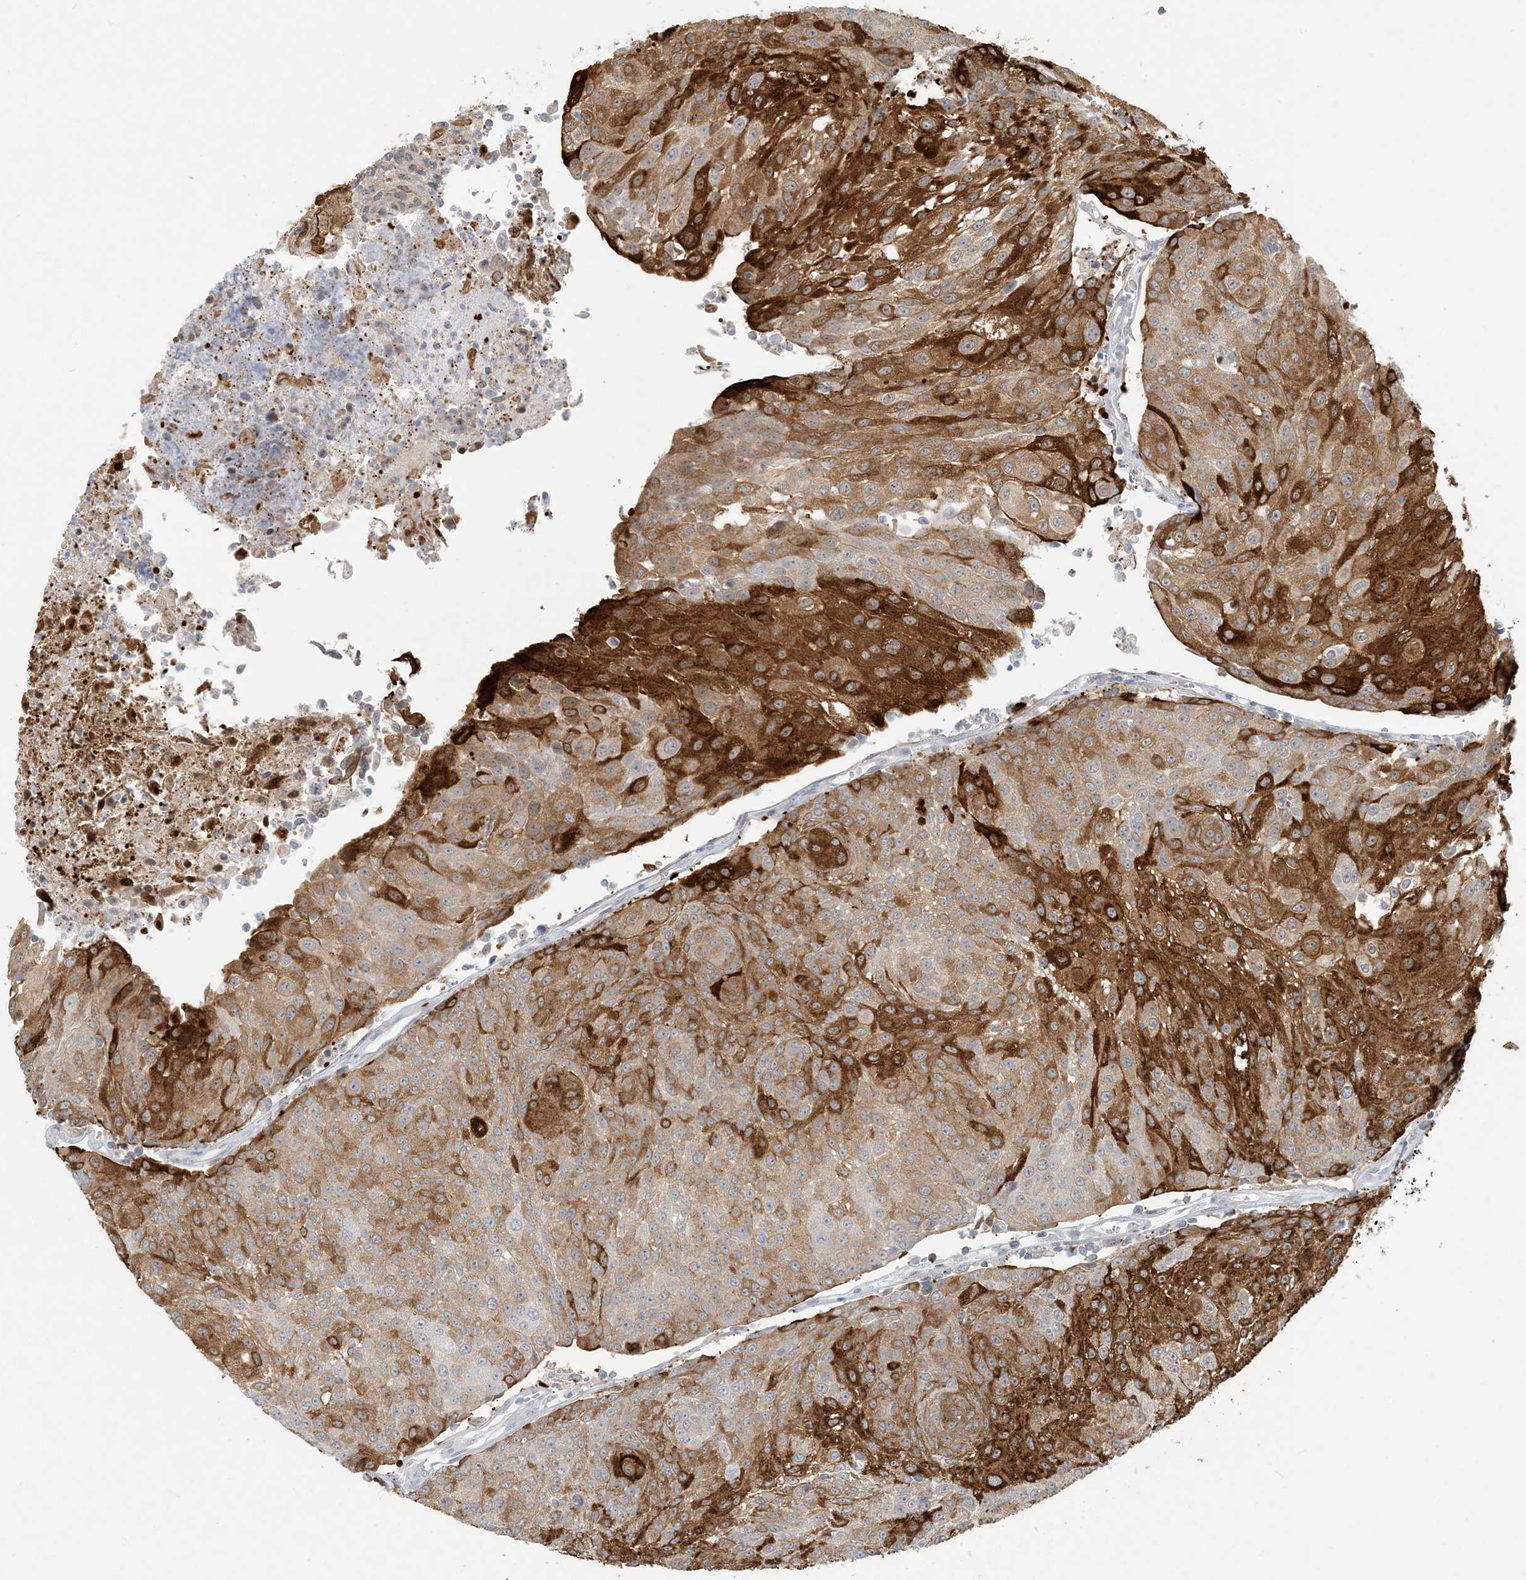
{"staining": {"intensity": "strong", "quantity": "25%-75%", "location": "cytoplasmic/membranous"}, "tissue": "urothelial cancer", "cell_type": "Tumor cells", "image_type": "cancer", "snomed": [{"axis": "morphology", "description": "Urothelial carcinoma, High grade"}, {"axis": "topography", "description": "Urinary bladder"}], "caption": "Brown immunohistochemical staining in urothelial cancer shows strong cytoplasmic/membranous positivity in approximately 25%-75% of tumor cells.", "gene": "BCORL1", "patient": {"sex": "female", "age": 85}}